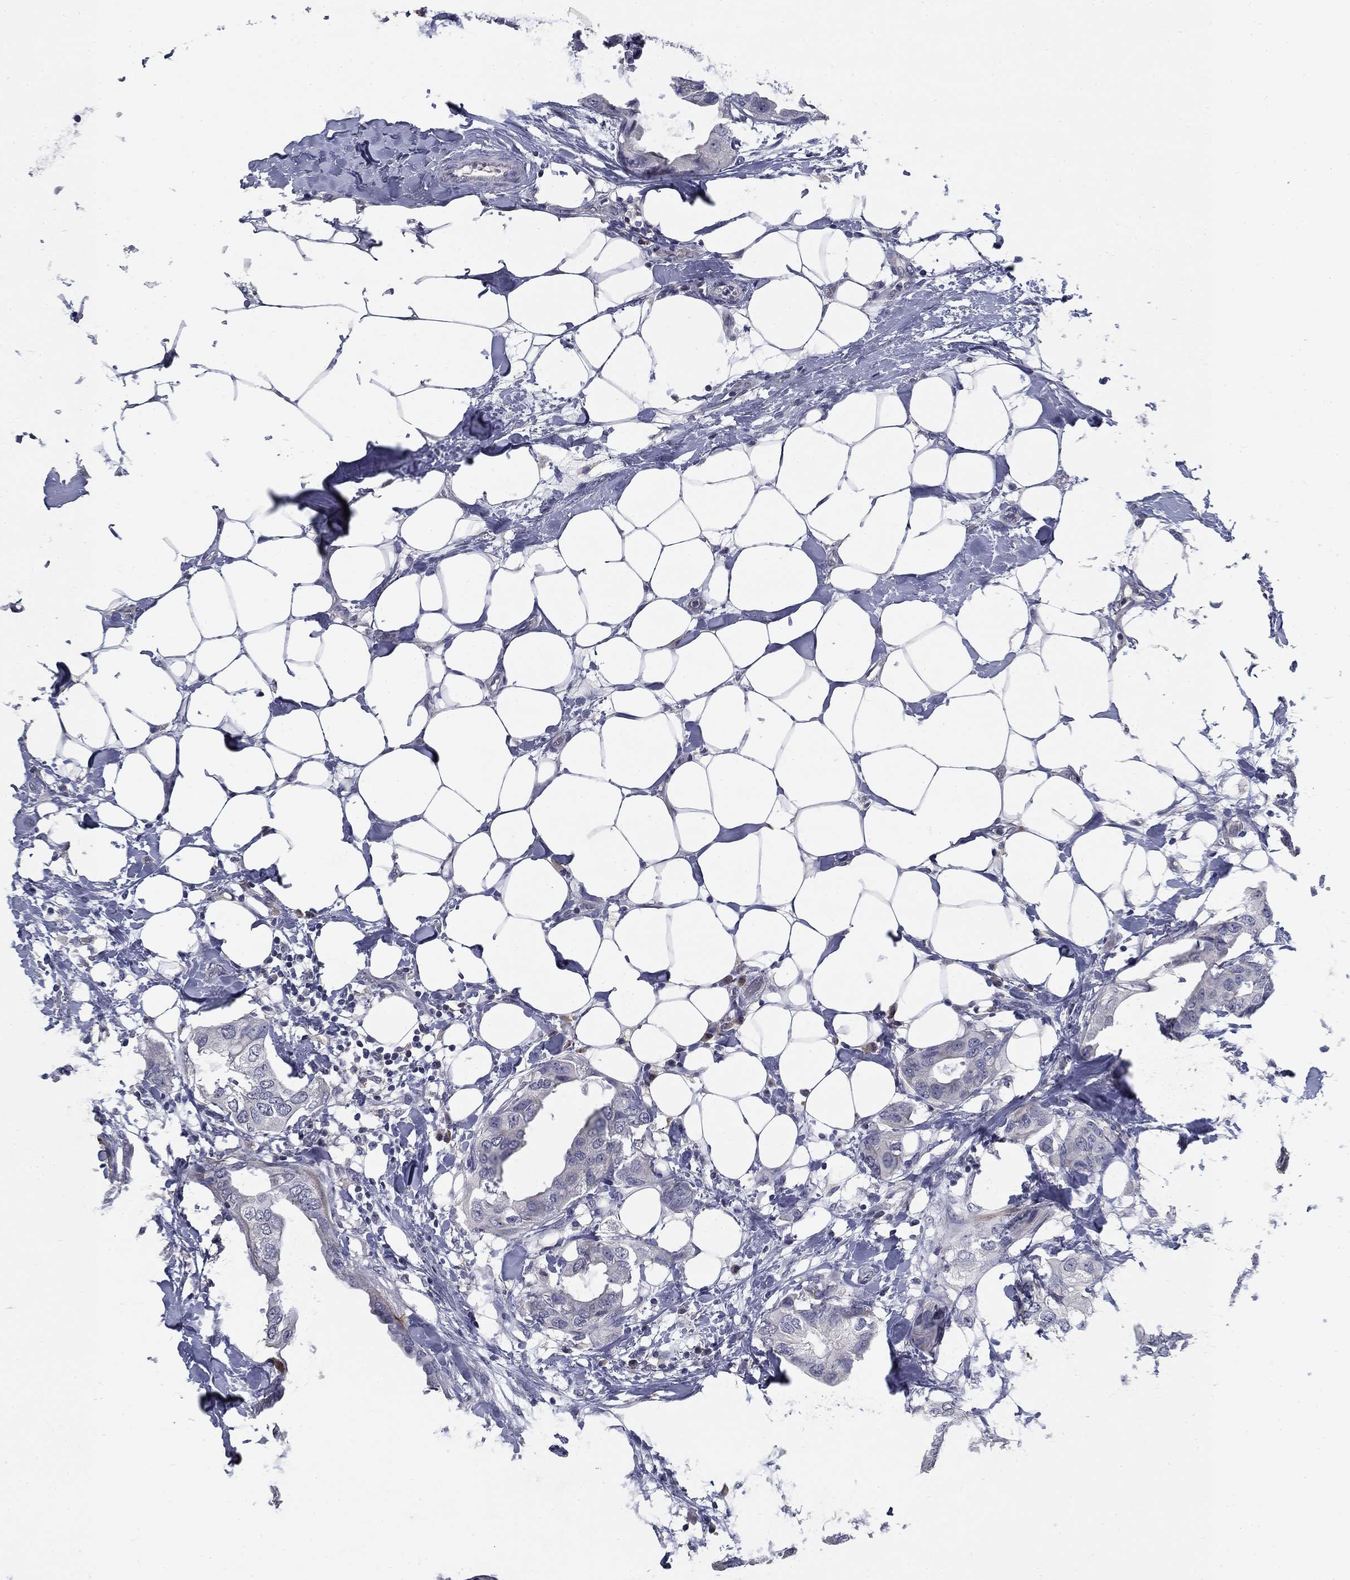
{"staining": {"intensity": "negative", "quantity": "none", "location": "none"}, "tissue": "breast cancer", "cell_type": "Tumor cells", "image_type": "cancer", "snomed": [{"axis": "morphology", "description": "Normal tissue, NOS"}, {"axis": "morphology", "description": "Duct carcinoma"}, {"axis": "topography", "description": "Breast"}], "caption": "Immunohistochemistry (IHC) of human breast cancer reveals no staining in tumor cells. The staining was performed using DAB (3,3'-diaminobenzidine) to visualize the protein expression in brown, while the nuclei were stained in blue with hematoxylin (Magnification: 20x).", "gene": "CD274", "patient": {"sex": "female", "age": 40}}